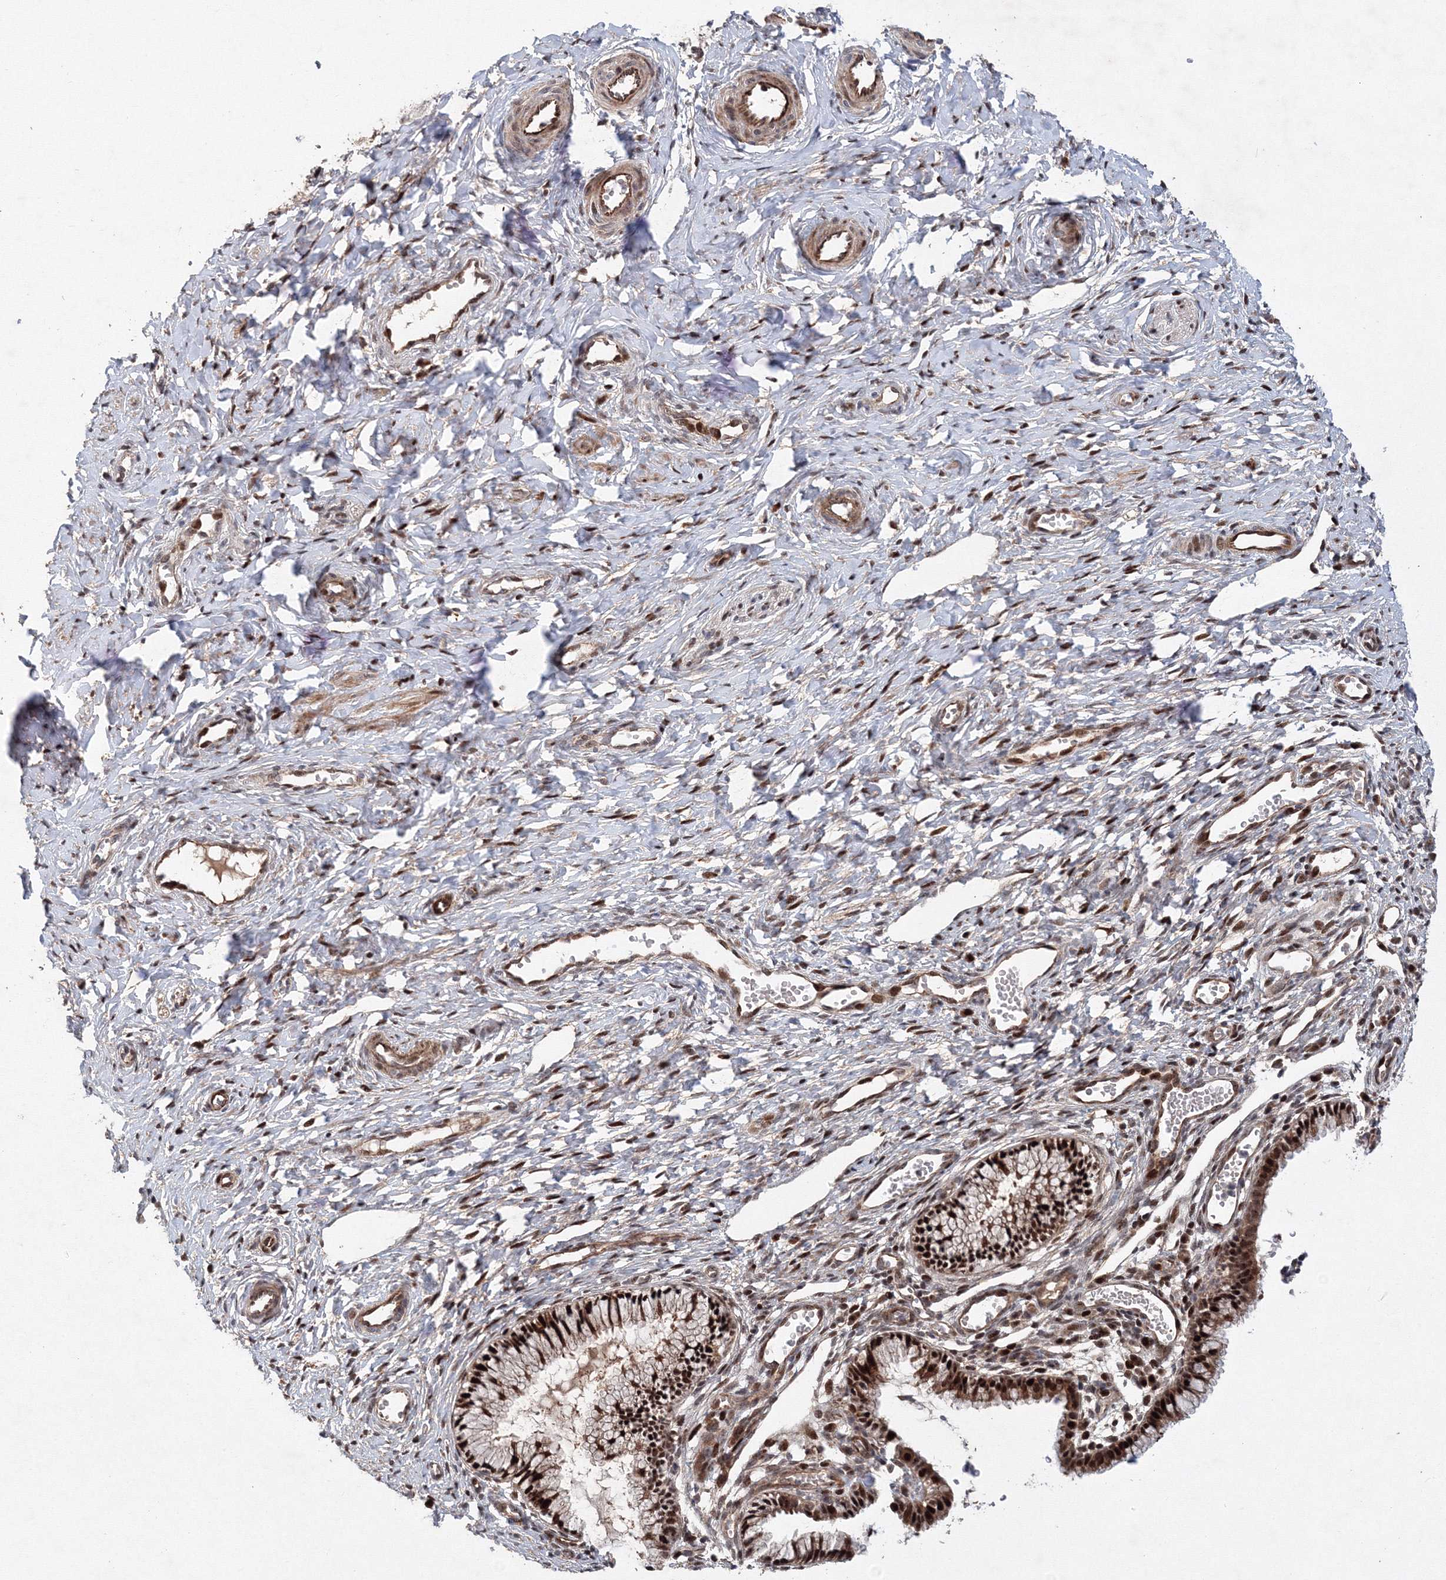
{"staining": {"intensity": "strong", "quantity": ">75%", "location": "cytoplasmic/membranous,nuclear"}, "tissue": "cervix", "cell_type": "Glandular cells", "image_type": "normal", "snomed": [{"axis": "morphology", "description": "Normal tissue, NOS"}, {"axis": "topography", "description": "Cervix"}], "caption": "Immunohistochemistry (IHC) (DAB (3,3'-diaminobenzidine)) staining of unremarkable human cervix reveals strong cytoplasmic/membranous,nuclear protein expression in about >75% of glandular cells. The protein of interest is stained brown, and the nuclei are stained in blue (DAB (3,3'-diaminobenzidine) IHC with brightfield microscopy, high magnification).", "gene": "ANKAR", "patient": {"sex": "female", "age": 27}}